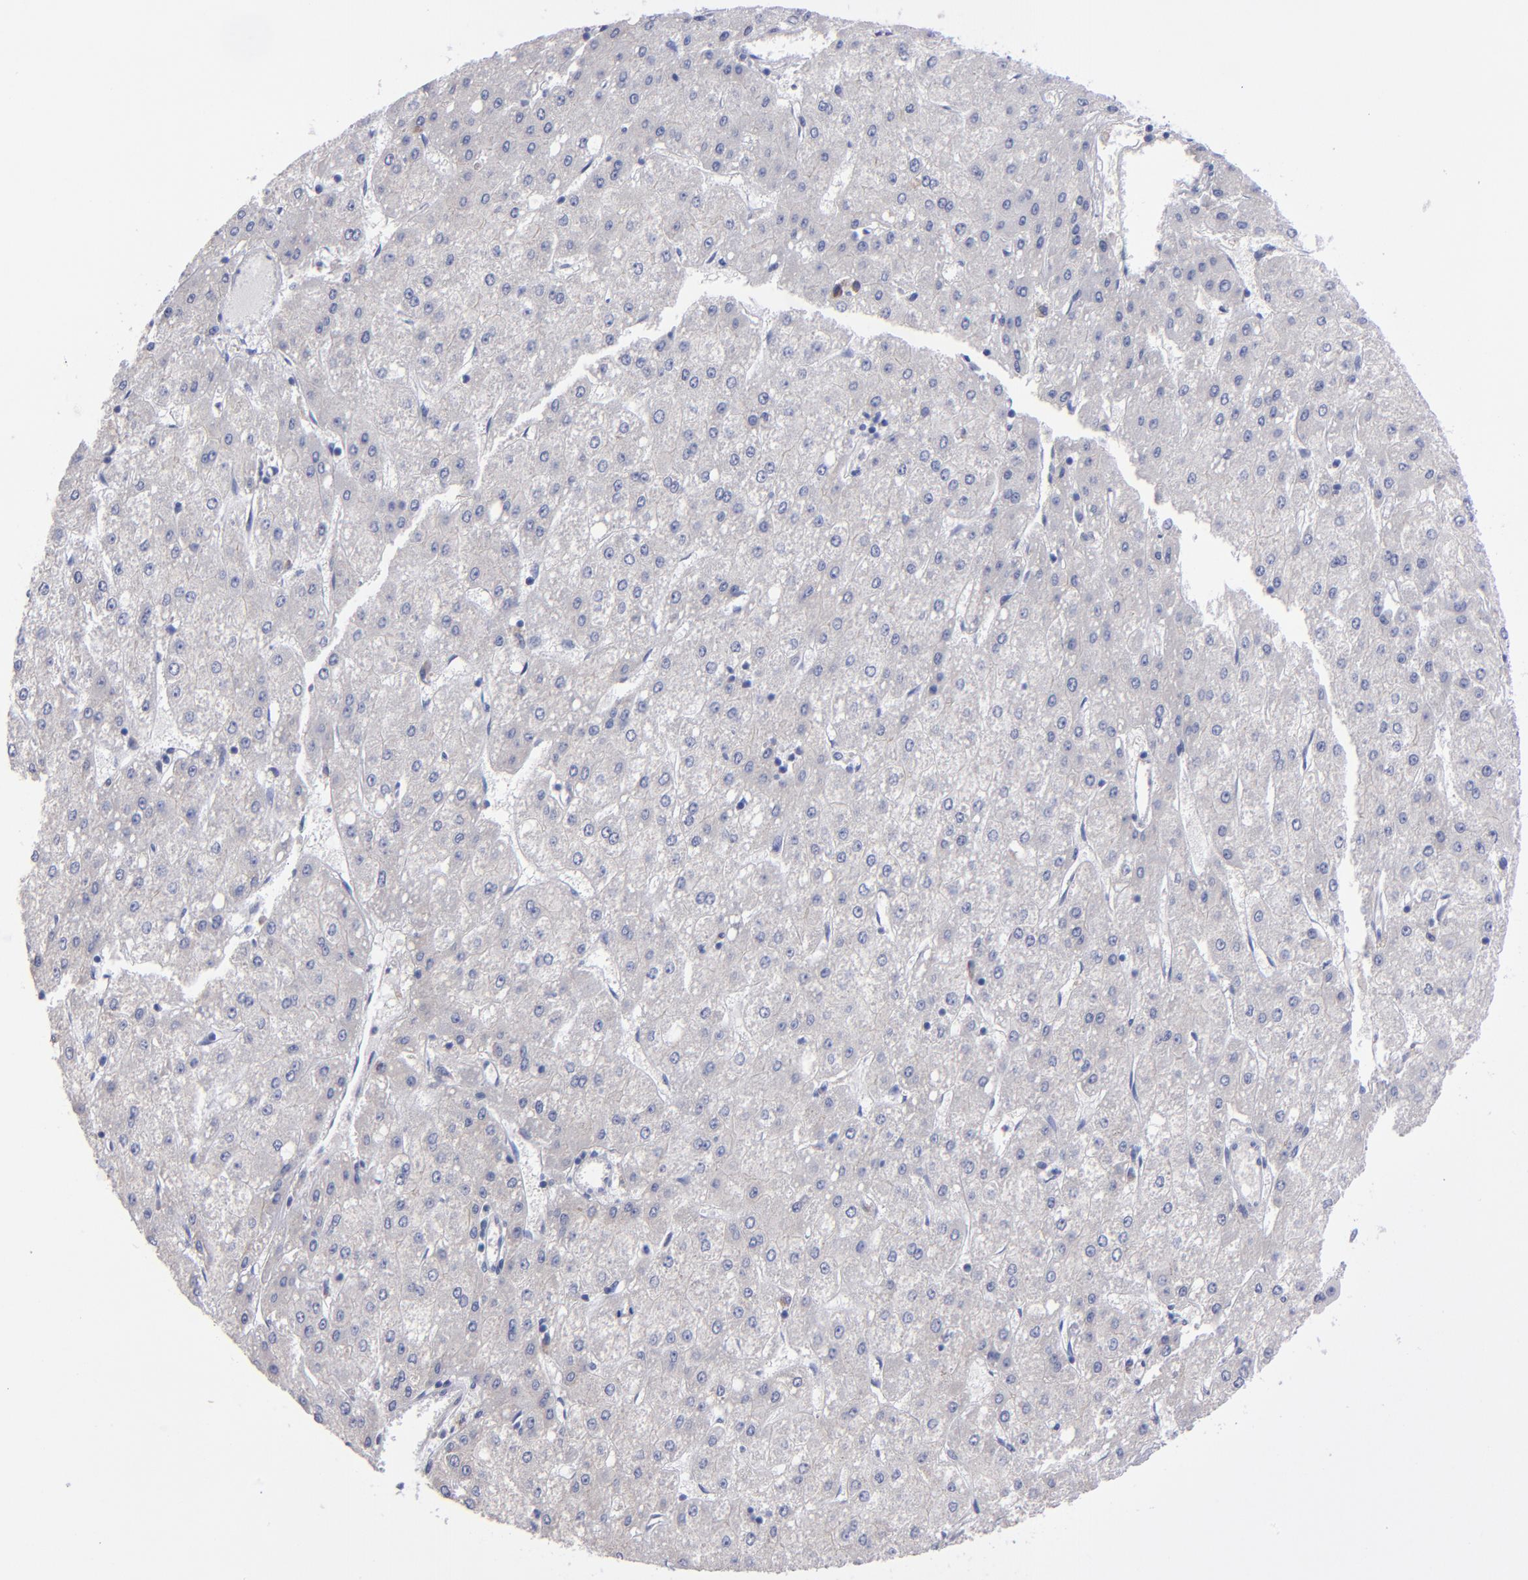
{"staining": {"intensity": "negative", "quantity": "none", "location": "none"}, "tissue": "liver cancer", "cell_type": "Tumor cells", "image_type": "cancer", "snomed": [{"axis": "morphology", "description": "Carcinoma, Hepatocellular, NOS"}, {"axis": "topography", "description": "Liver"}], "caption": "Immunohistochemistry micrograph of neoplastic tissue: liver cancer stained with DAB (3,3'-diaminobenzidine) shows no significant protein positivity in tumor cells.", "gene": "MFGE8", "patient": {"sex": "female", "age": 52}}